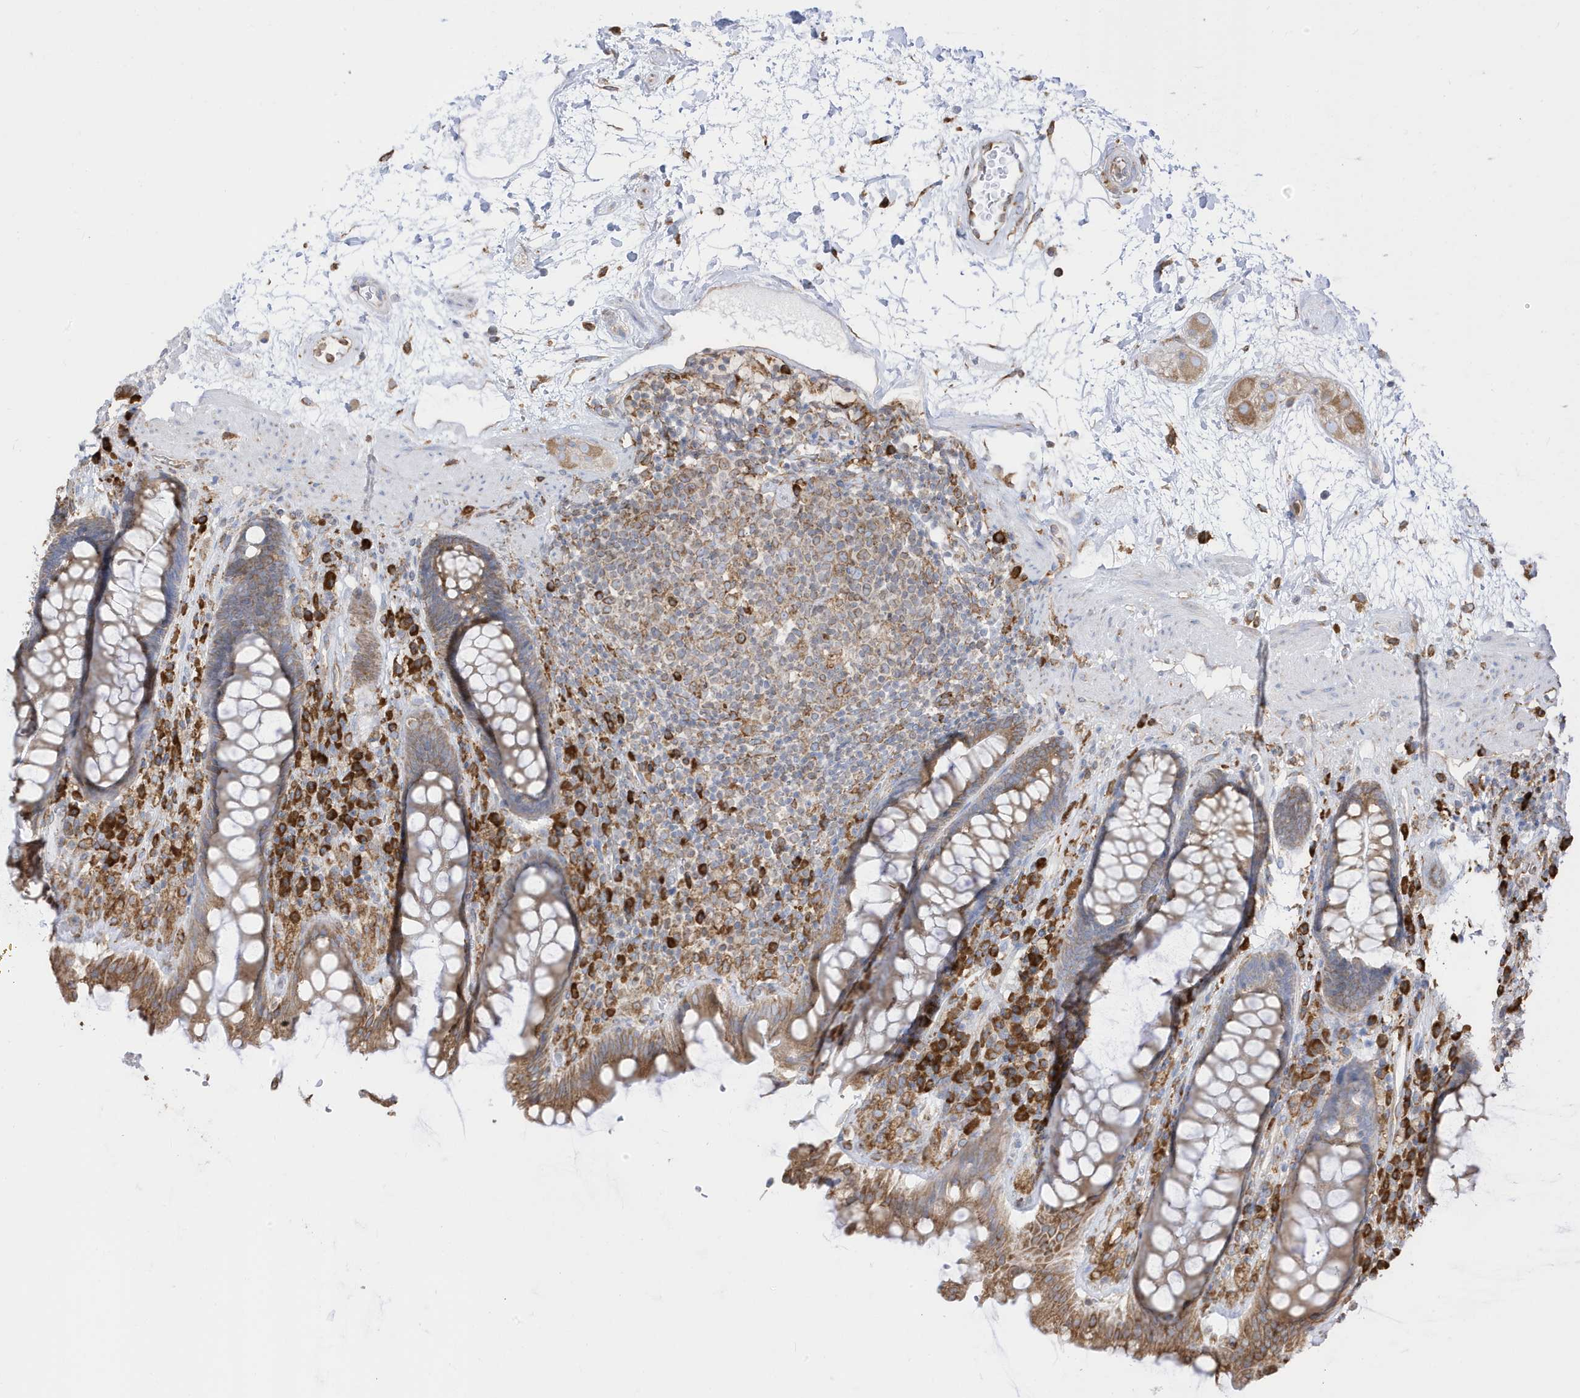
{"staining": {"intensity": "moderate", "quantity": ">75%", "location": "cytoplasmic/membranous"}, "tissue": "rectum", "cell_type": "Glandular cells", "image_type": "normal", "snomed": [{"axis": "morphology", "description": "Normal tissue, NOS"}, {"axis": "topography", "description": "Rectum"}], "caption": "Brown immunohistochemical staining in normal rectum exhibits moderate cytoplasmic/membranous positivity in approximately >75% of glandular cells.", "gene": "PDIA6", "patient": {"sex": "male", "age": 64}}